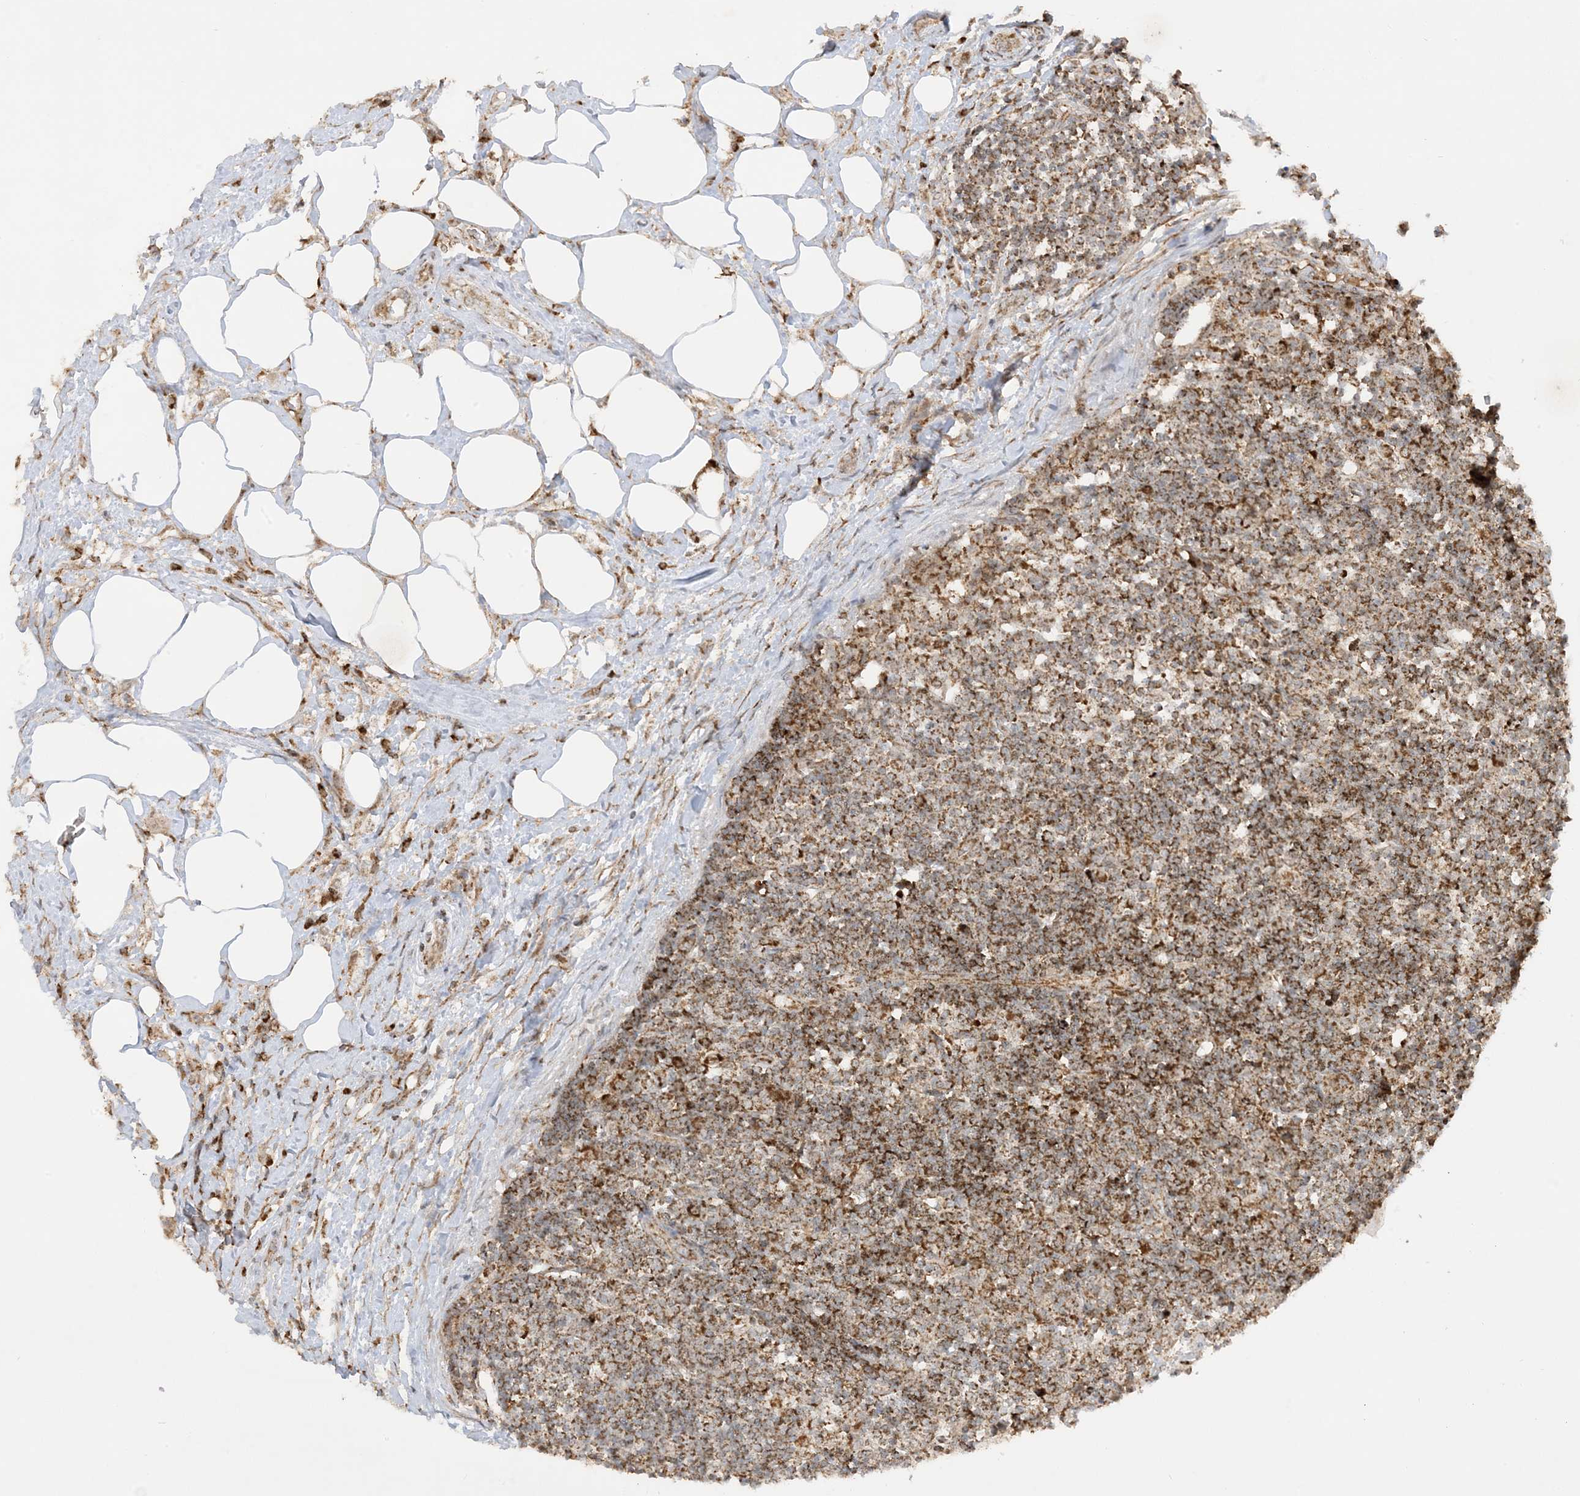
{"staining": {"intensity": "strong", "quantity": "25%-75%", "location": "cytoplasmic/membranous"}, "tissue": "lymph node", "cell_type": "Germinal center cells", "image_type": "normal", "snomed": [{"axis": "morphology", "description": "Normal tissue, NOS"}, {"axis": "morphology", "description": "Squamous cell carcinoma, metastatic, NOS"}, {"axis": "topography", "description": "Lymph node"}], "caption": "High-magnification brightfield microscopy of unremarkable lymph node stained with DAB (brown) and counterstained with hematoxylin (blue). germinal center cells exhibit strong cytoplasmic/membranous positivity is seen in about25%-75% of cells.", "gene": "NDUFAF3", "patient": {"sex": "male", "age": 73}}